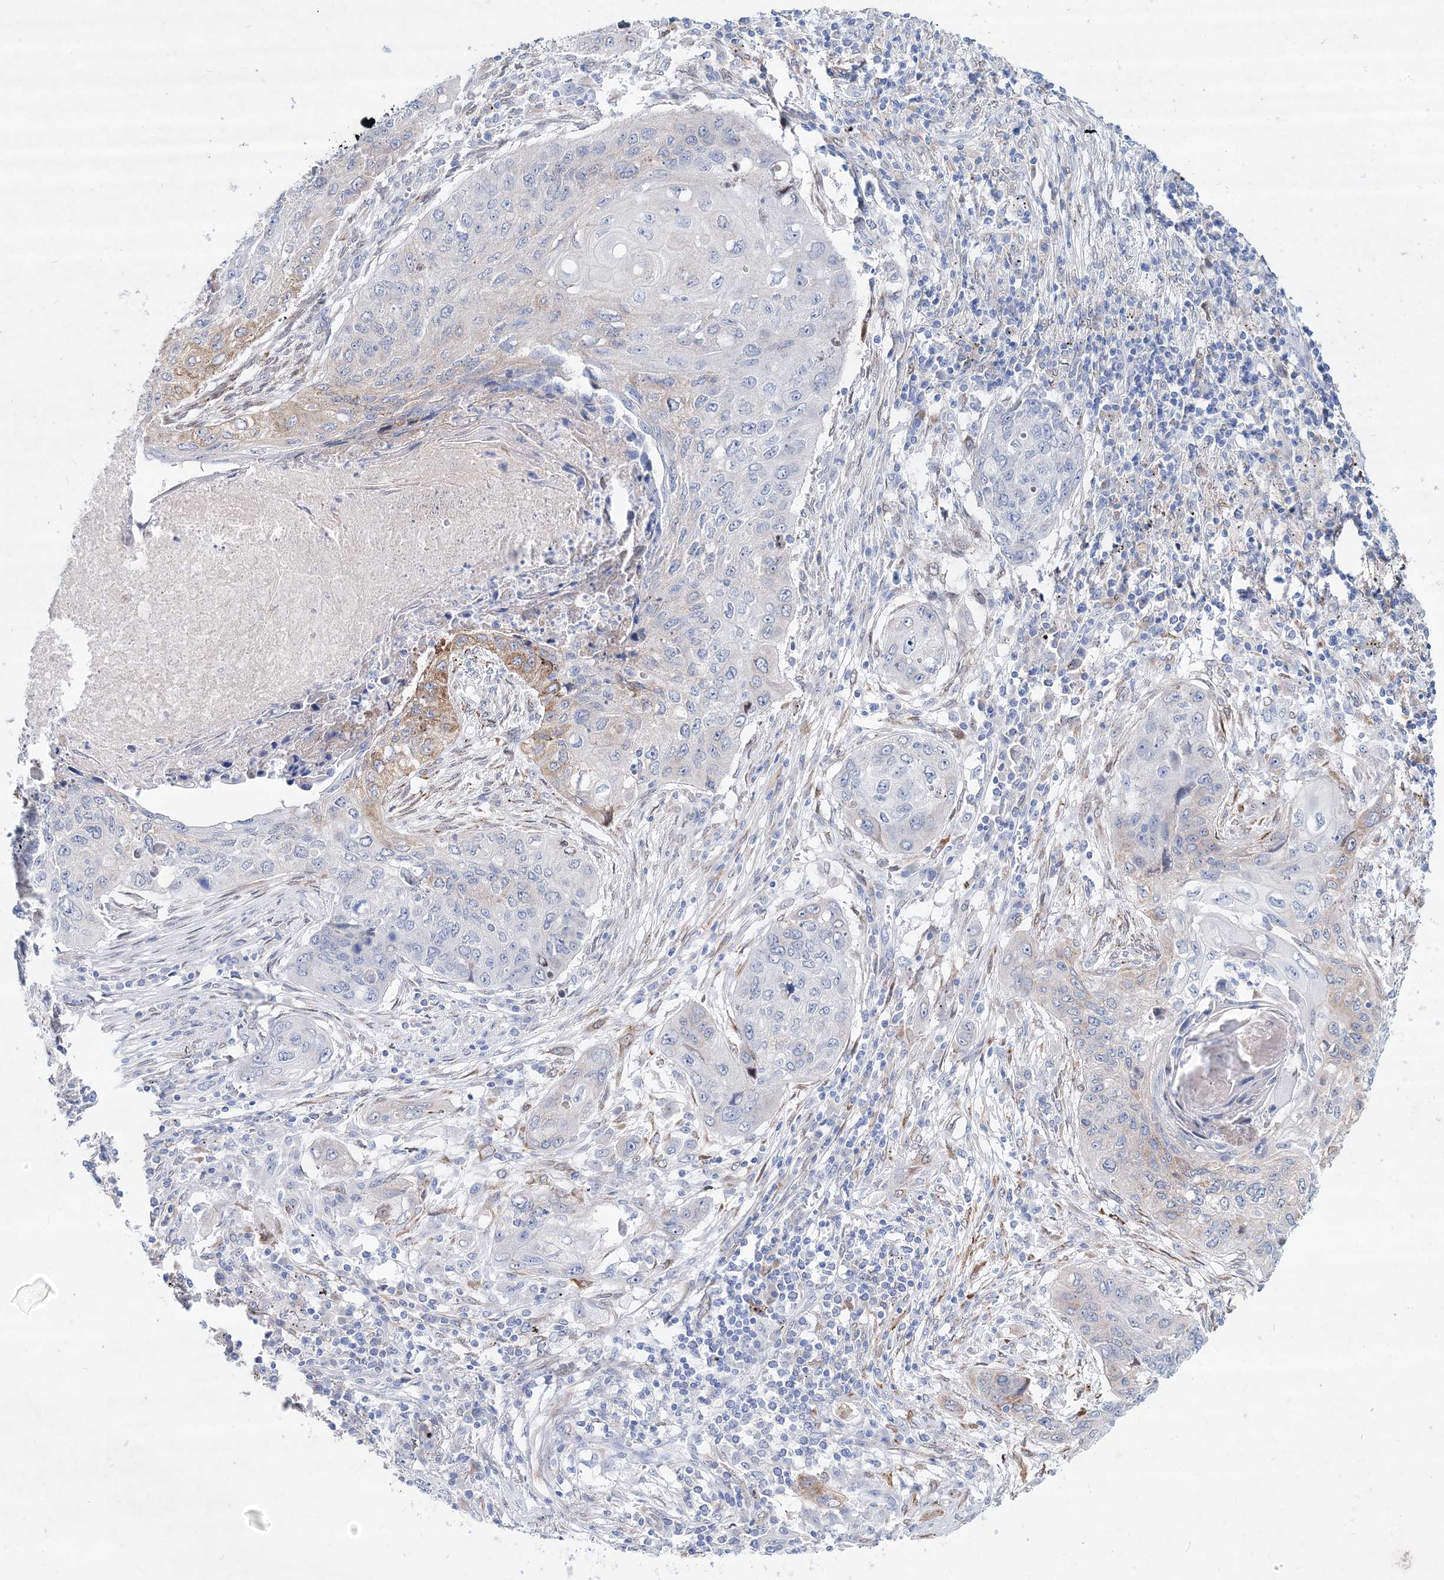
{"staining": {"intensity": "negative", "quantity": "none", "location": "none"}, "tissue": "lung cancer", "cell_type": "Tumor cells", "image_type": "cancer", "snomed": [{"axis": "morphology", "description": "Squamous cell carcinoma, NOS"}, {"axis": "topography", "description": "Lung"}], "caption": "Tumor cells are negative for brown protein staining in lung cancer.", "gene": "SPINK7", "patient": {"sex": "female", "age": 63}}